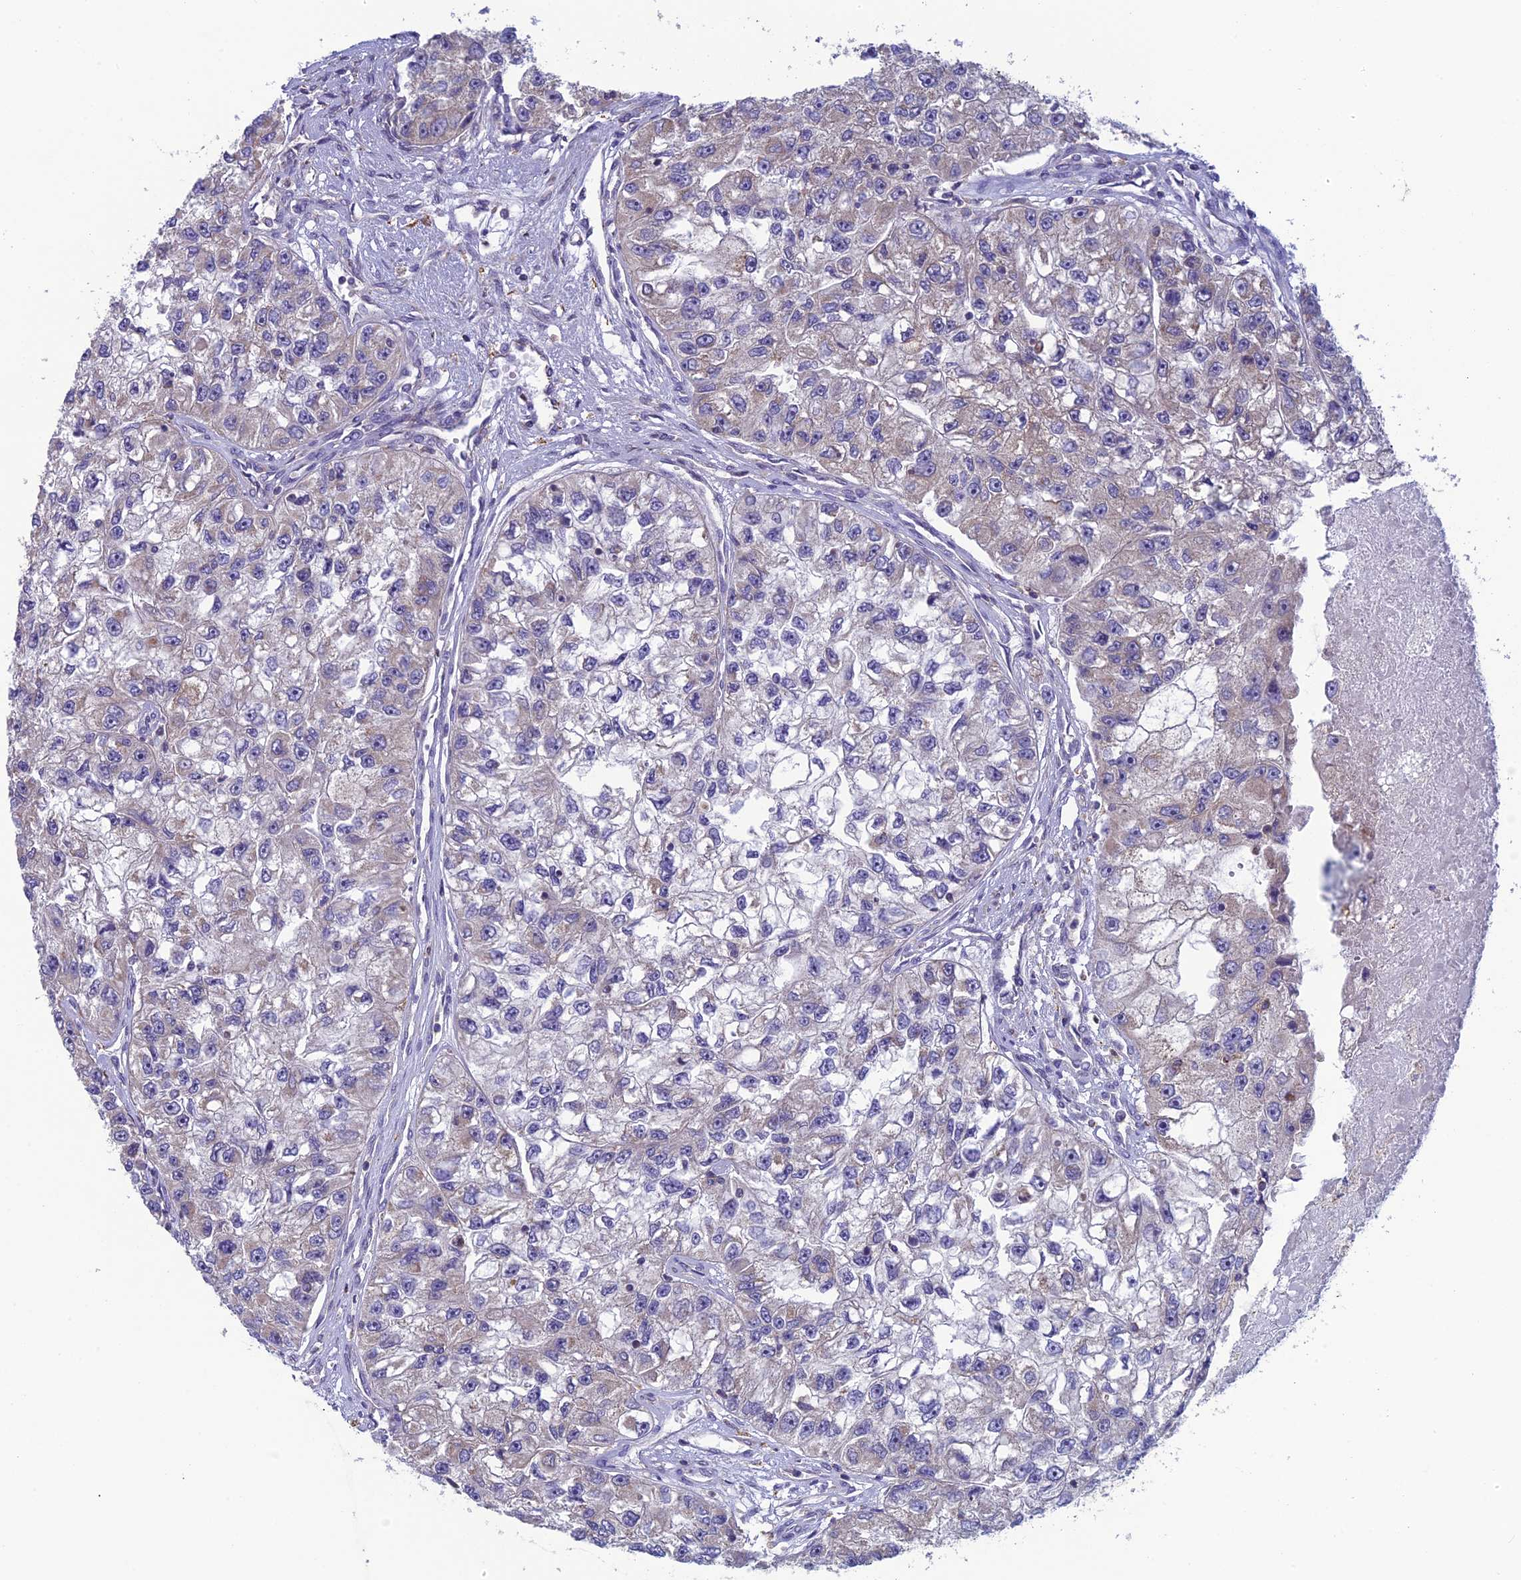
{"staining": {"intensity": "weak", "quantity": "<25%", "location": "cytoplasmic/membranous"}, "tissue": "renal cancer", "cell_type": "Tumor cells", "image_type": "cancer", "snomed": [{"axis": "morphology", "description": "Adenocarcinoma, NOS"}, {"axis": "topography", "description": "Kidney"}], "caption": "Protein analysis of renal cancer (adenocarcinoma) shows no significant positivity in tumor cells. (DAB (3,3'-diaminobenzidine) immunohistochemistry (IHC) with hematoxylin counter stain).", "gene": "BLTP2", "patient": {"sex": "male", "age": 63}}